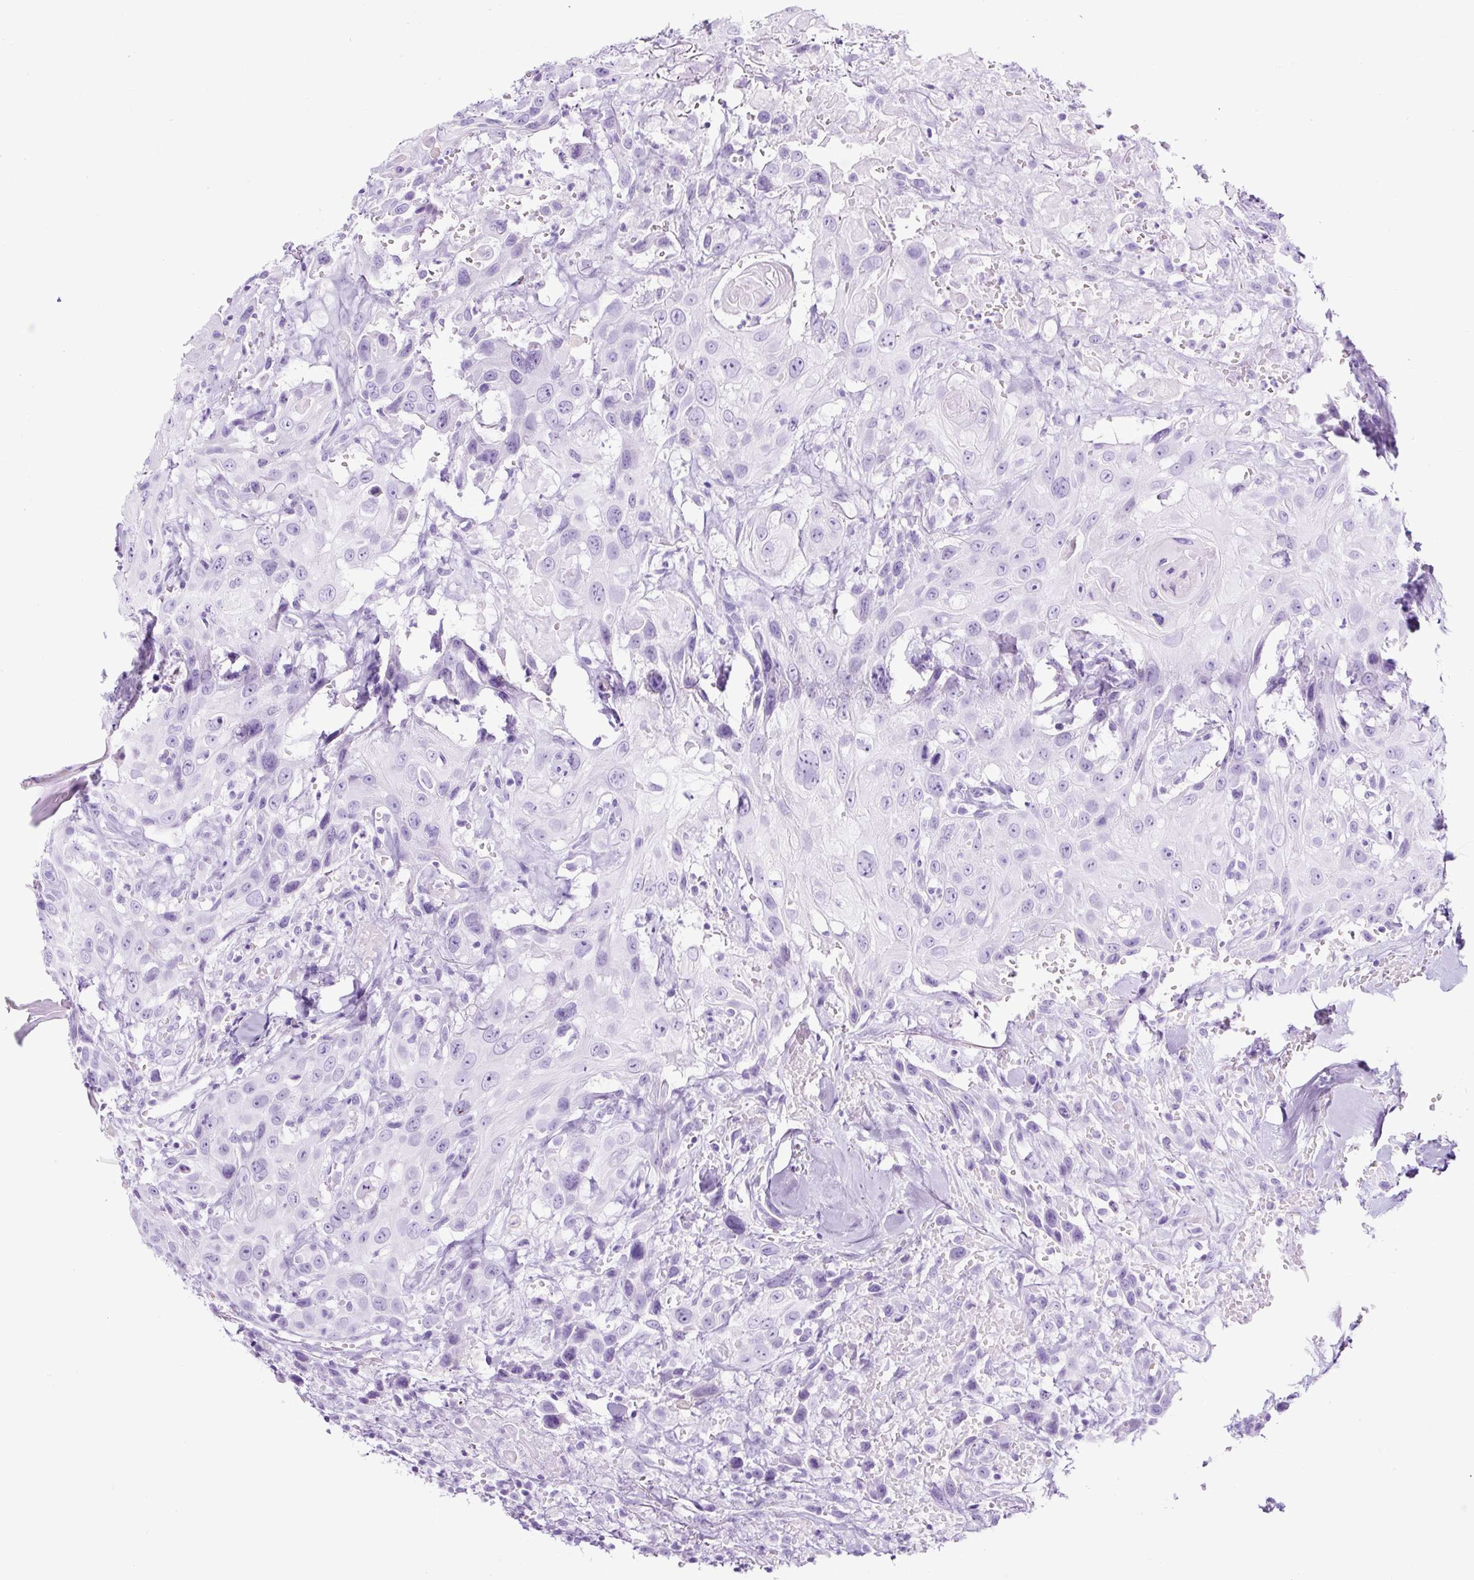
{"staining": {"intensity": "negative", "quantity": "none", "location": "none"}, "tissue": "head and neck cancer", "cell_type": "Tumor cells", "image_type": "cancer", "snomed": [{"axis": "morphology", "description": "Squamous cell carcinoma, NOS"}, {"axis": "topography", "description": "Head-Neck"}], "caption": "The photomicrograph shows no significant expression in tumor cells of squamous cell carcinoma (head and neck).", "gene": "RNF212B", "patient": {"sex": "male", "age": 81}}